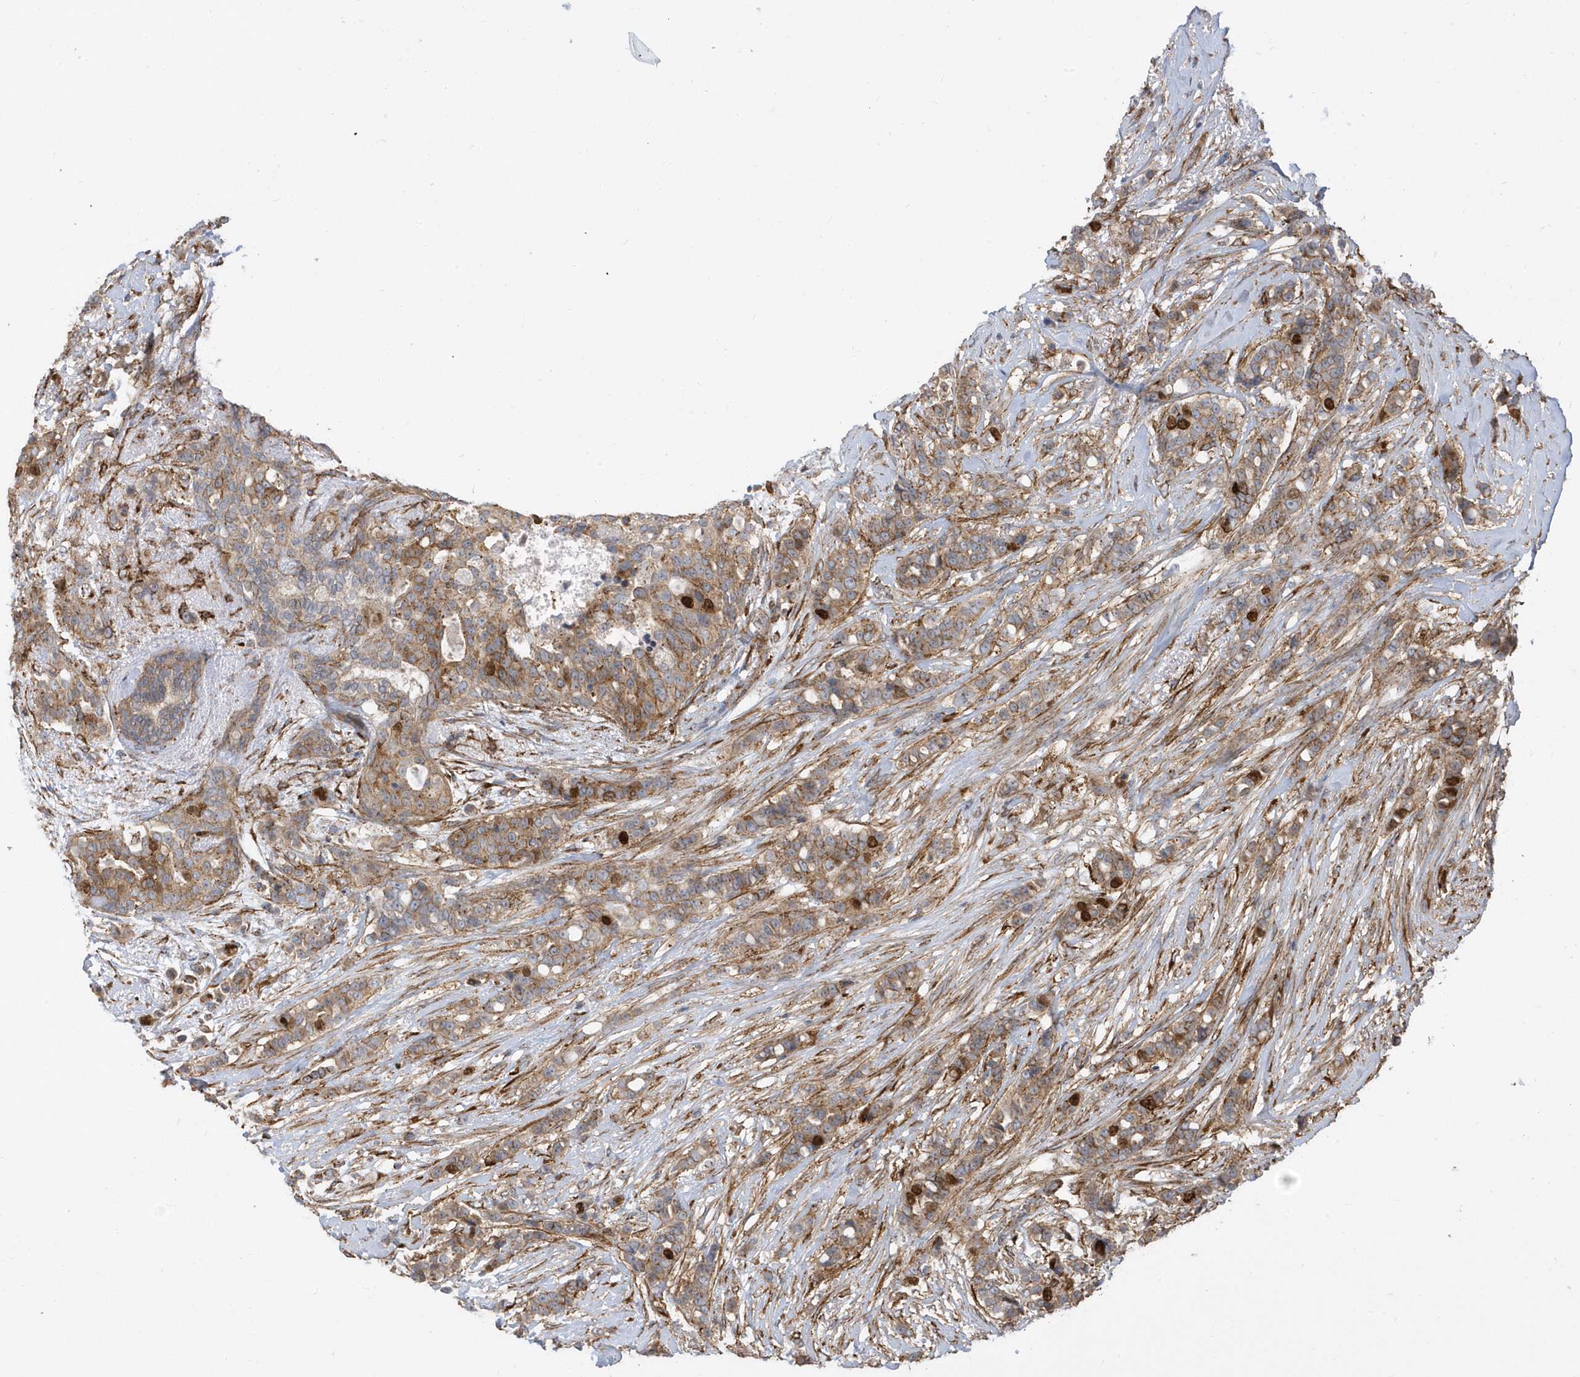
{"staining": {"intensity": "moderate", "quantity": ">75%", "location": "cytoplasmic/membranous"}, "tissue": "breast cancer", "cell_type": "Tumor cells", "image_type": "cancer", "snomed": [{"axis": "morphology", "description": "Lobular carcinoma"}, {"axis": "topography", "description": "Breast"}], "caption": "This is an image of immunohistochemistry (IHC) staining of breast cancer (lobular carcinoma), which shows moderate staining in the cytoplasmic/membranous of tumor cells.", "gene": "HRH4", "patient": {"sex": "female", "age": 51}}